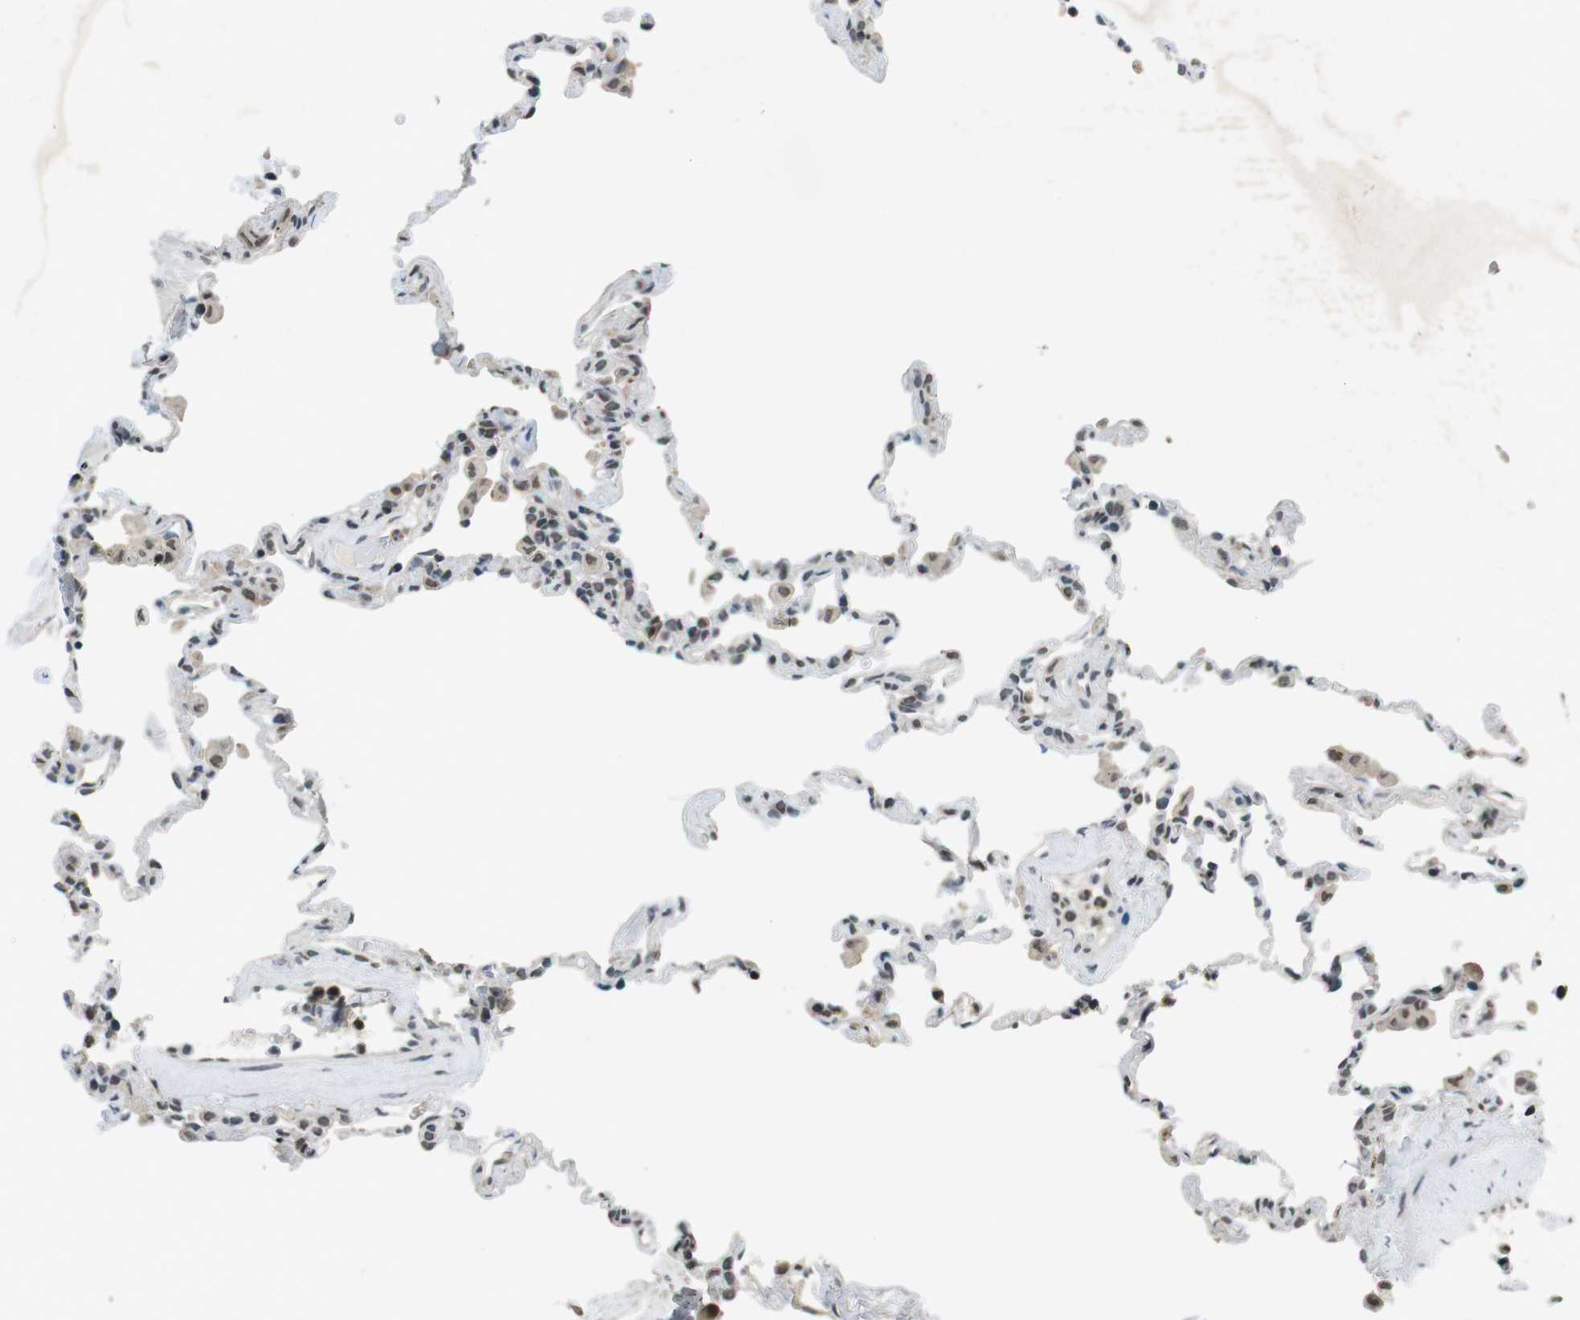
{"staining": {"intensity": "weak", "quantity": "25%-75%", "location": "nuclear"}, "tissue": "lung", "cell_type": "Alveolar cells", "image_type": "normal", "snomed": [{"axis": "morphology", "description": "Normal tissue, NOS"}, {"axis": "topography", "description": "Lung"}], "caption": "High-magnification brightfield microscopy of normal lung stained with DAB (3,3'-diaminobenzidine) (brown) and counterstained with hematoxylin (blue). alveolar cells exhibit weak nuclear positivity is identified in about25%-75% of cells.", "gene": "NEK4", "patient": {"sex": "male", "age": 59}}